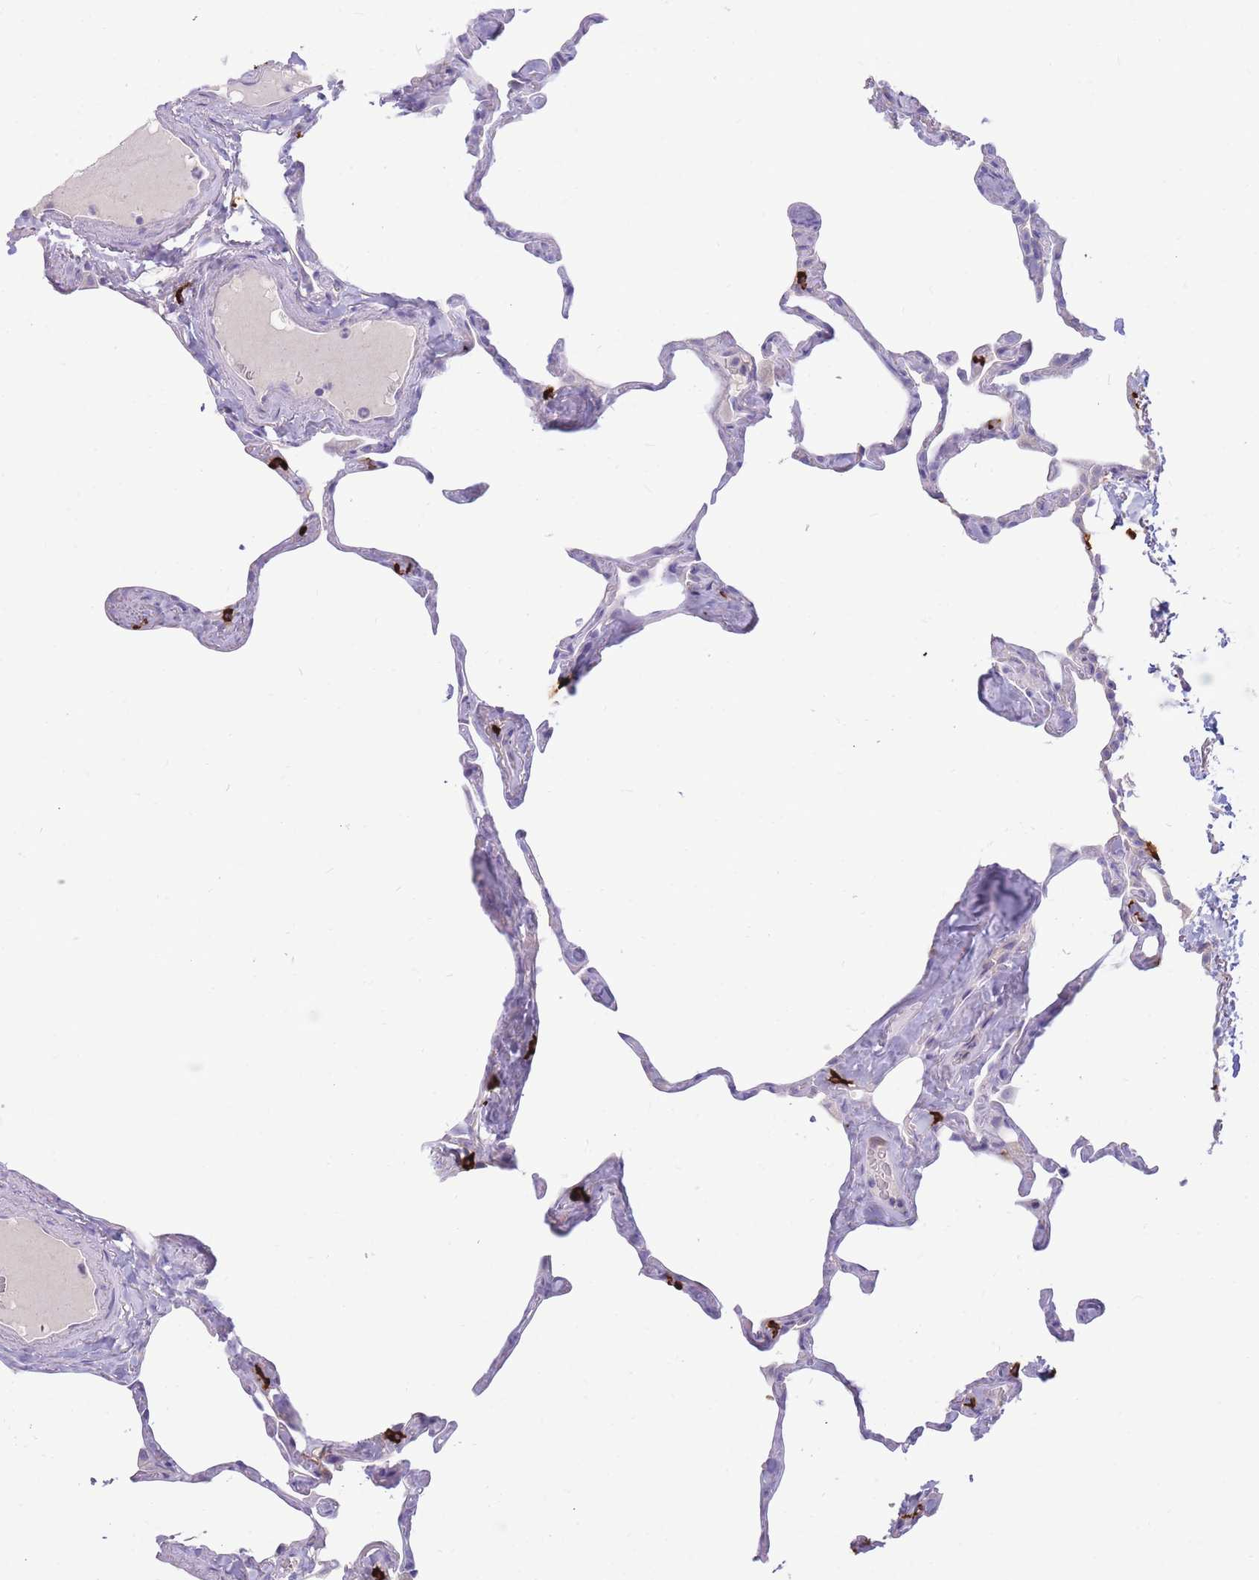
{"staining": {"intensity": "negative", "quantity": "none", "location": "none"}, "tissue": "lung", "cell_type": "Alveolar cells", "image_type": "normal", "snomed": [{"axis": "morphology", "description": "Normal tissue, NOS"}, {"axis": "topography", "description": "Lung"}], "caption": "The micrograph demonstrates no significant staining in alveolar cells of lung.", "gene": "TPSAB1", "patient": {"sex": "male", "age": 65}}